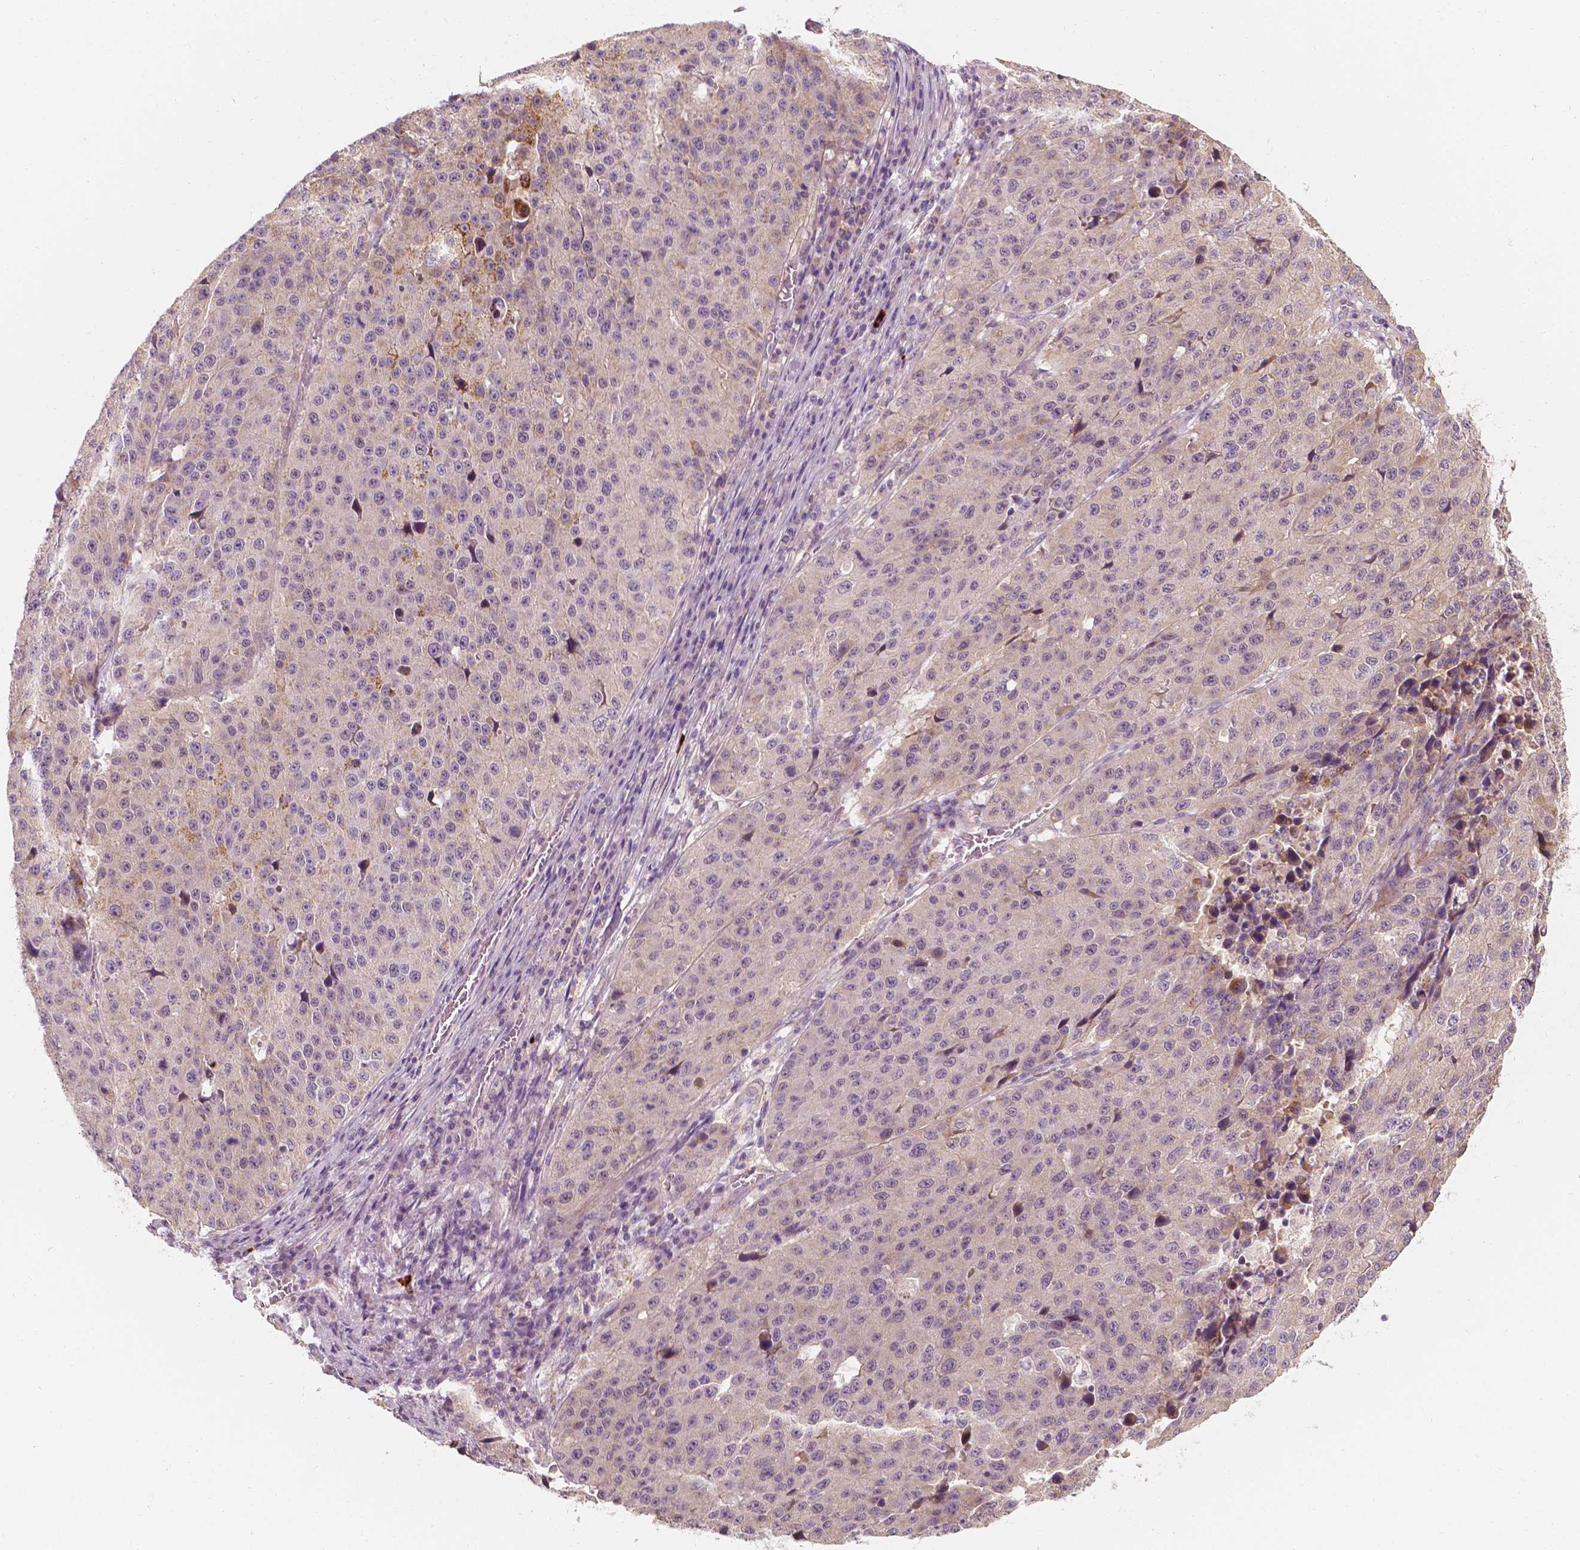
{"staining": {"intensity": "negative", "quantity": "none", "location": "none"}, "tissue": "stomach cancer", "cell_type": "Tumor cells", "image_type": "cancer", "snomed": [{"axis": "morphology", "description": "Adenocarcinoma, NOS"}, {"axis": "topography", "description": "Stomach"}], "caption": "This is an immunohistochemistry photomicrograph of human adenocarcinoma (stomach). There is no expression in tumor cells.", "gene": "SHPK", "patient": {"sex": "male", "age": 71}}